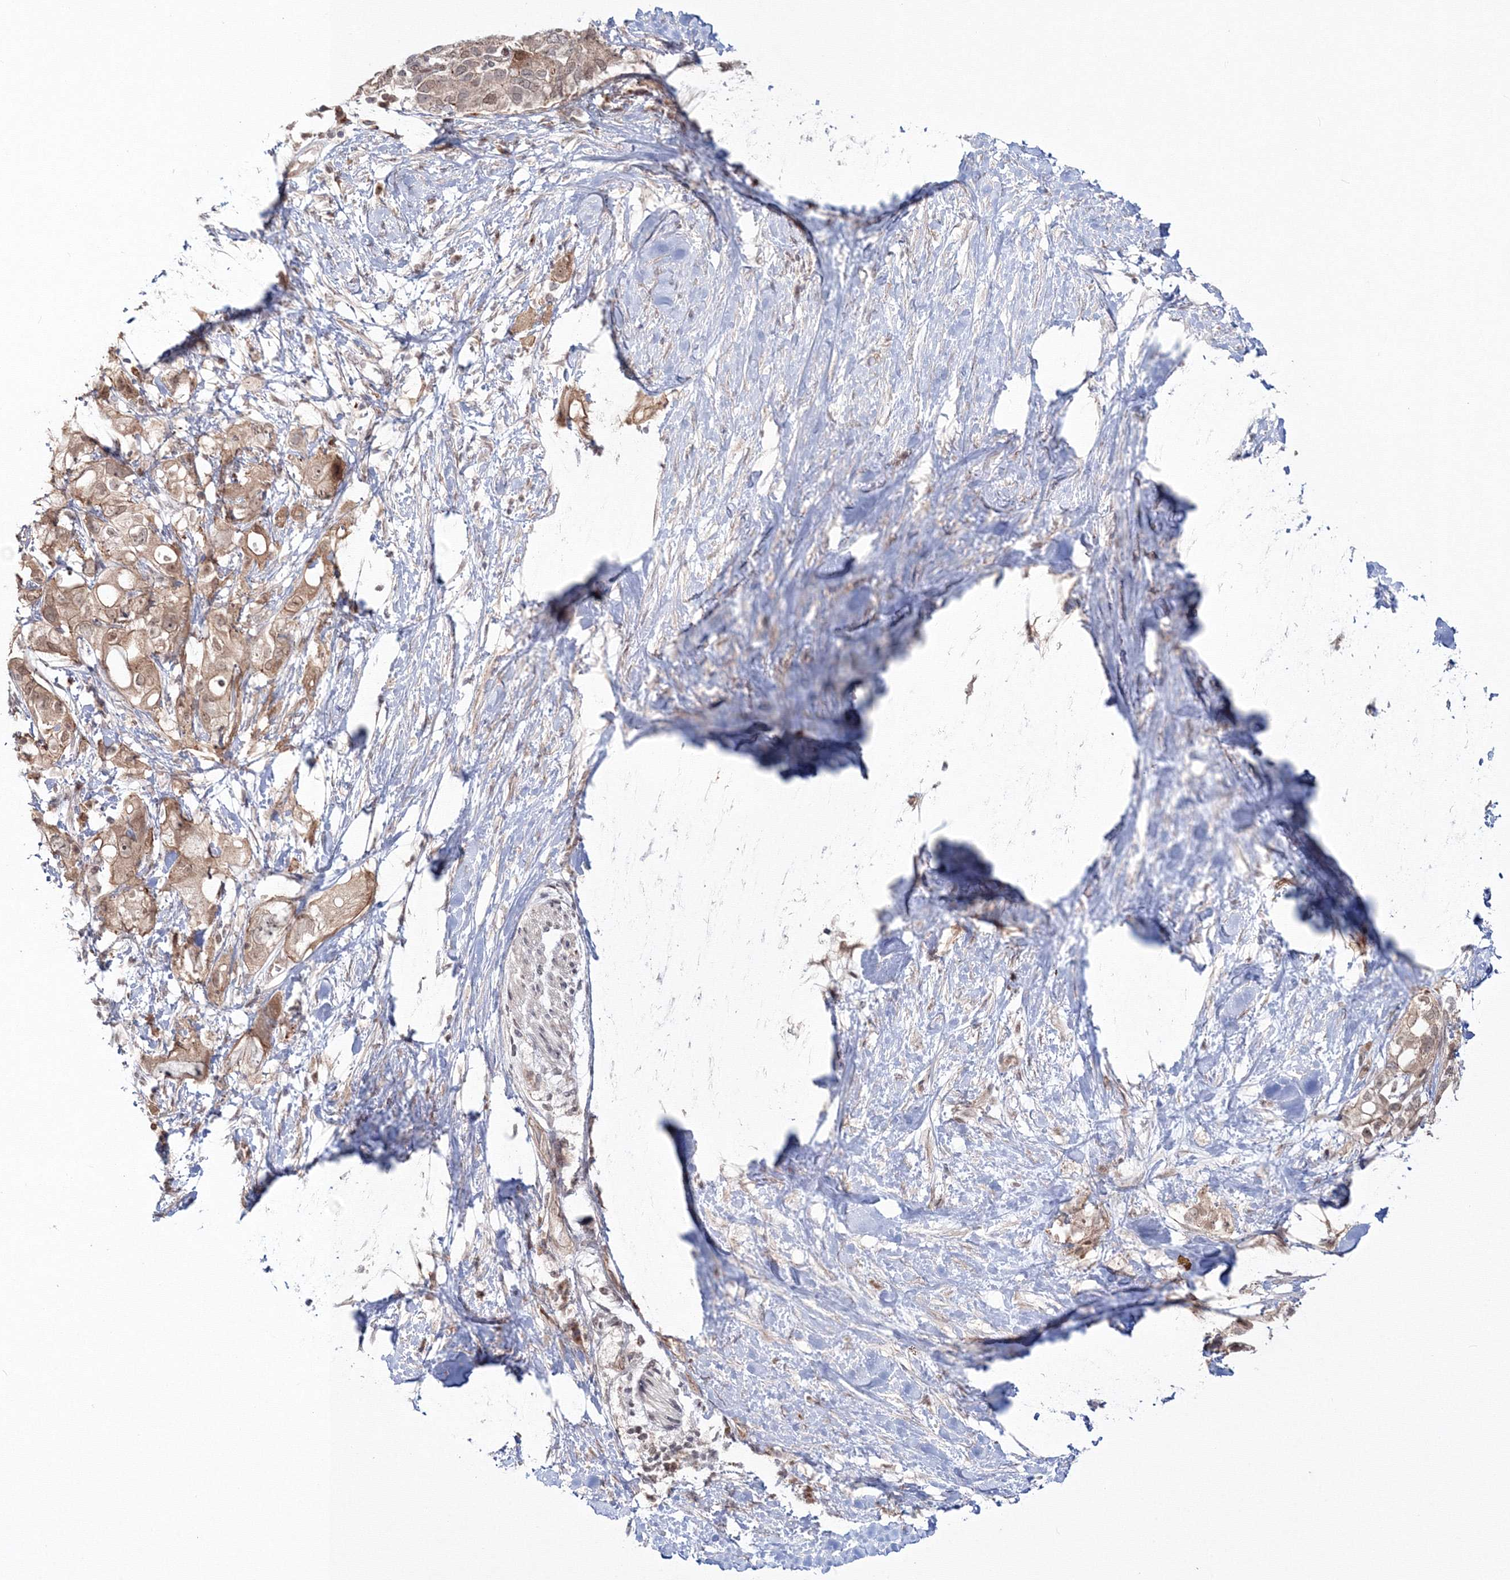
{"staining": {"intensity": "moderate", "quantity": ">75%", "location": "cytoplasmic/membranous"}, "tissue": "pancreatic cancer", "cell_type": "Tumor cells", "image_type": "cancer", "snomed": [{"axis": "morphology", "description": "Adenocarcinoma, NOS"}, {"axis": "topography", "description": "Pancreas"}], "caption": "Tumor cells reveal medium levels of moderate cytoplasmic/membranous positivity in about >75% of cells in human adenocarcinoma (pancreatic).", "gene": "ZFAND6", "patient": {"sex": "female", "age": 56}}